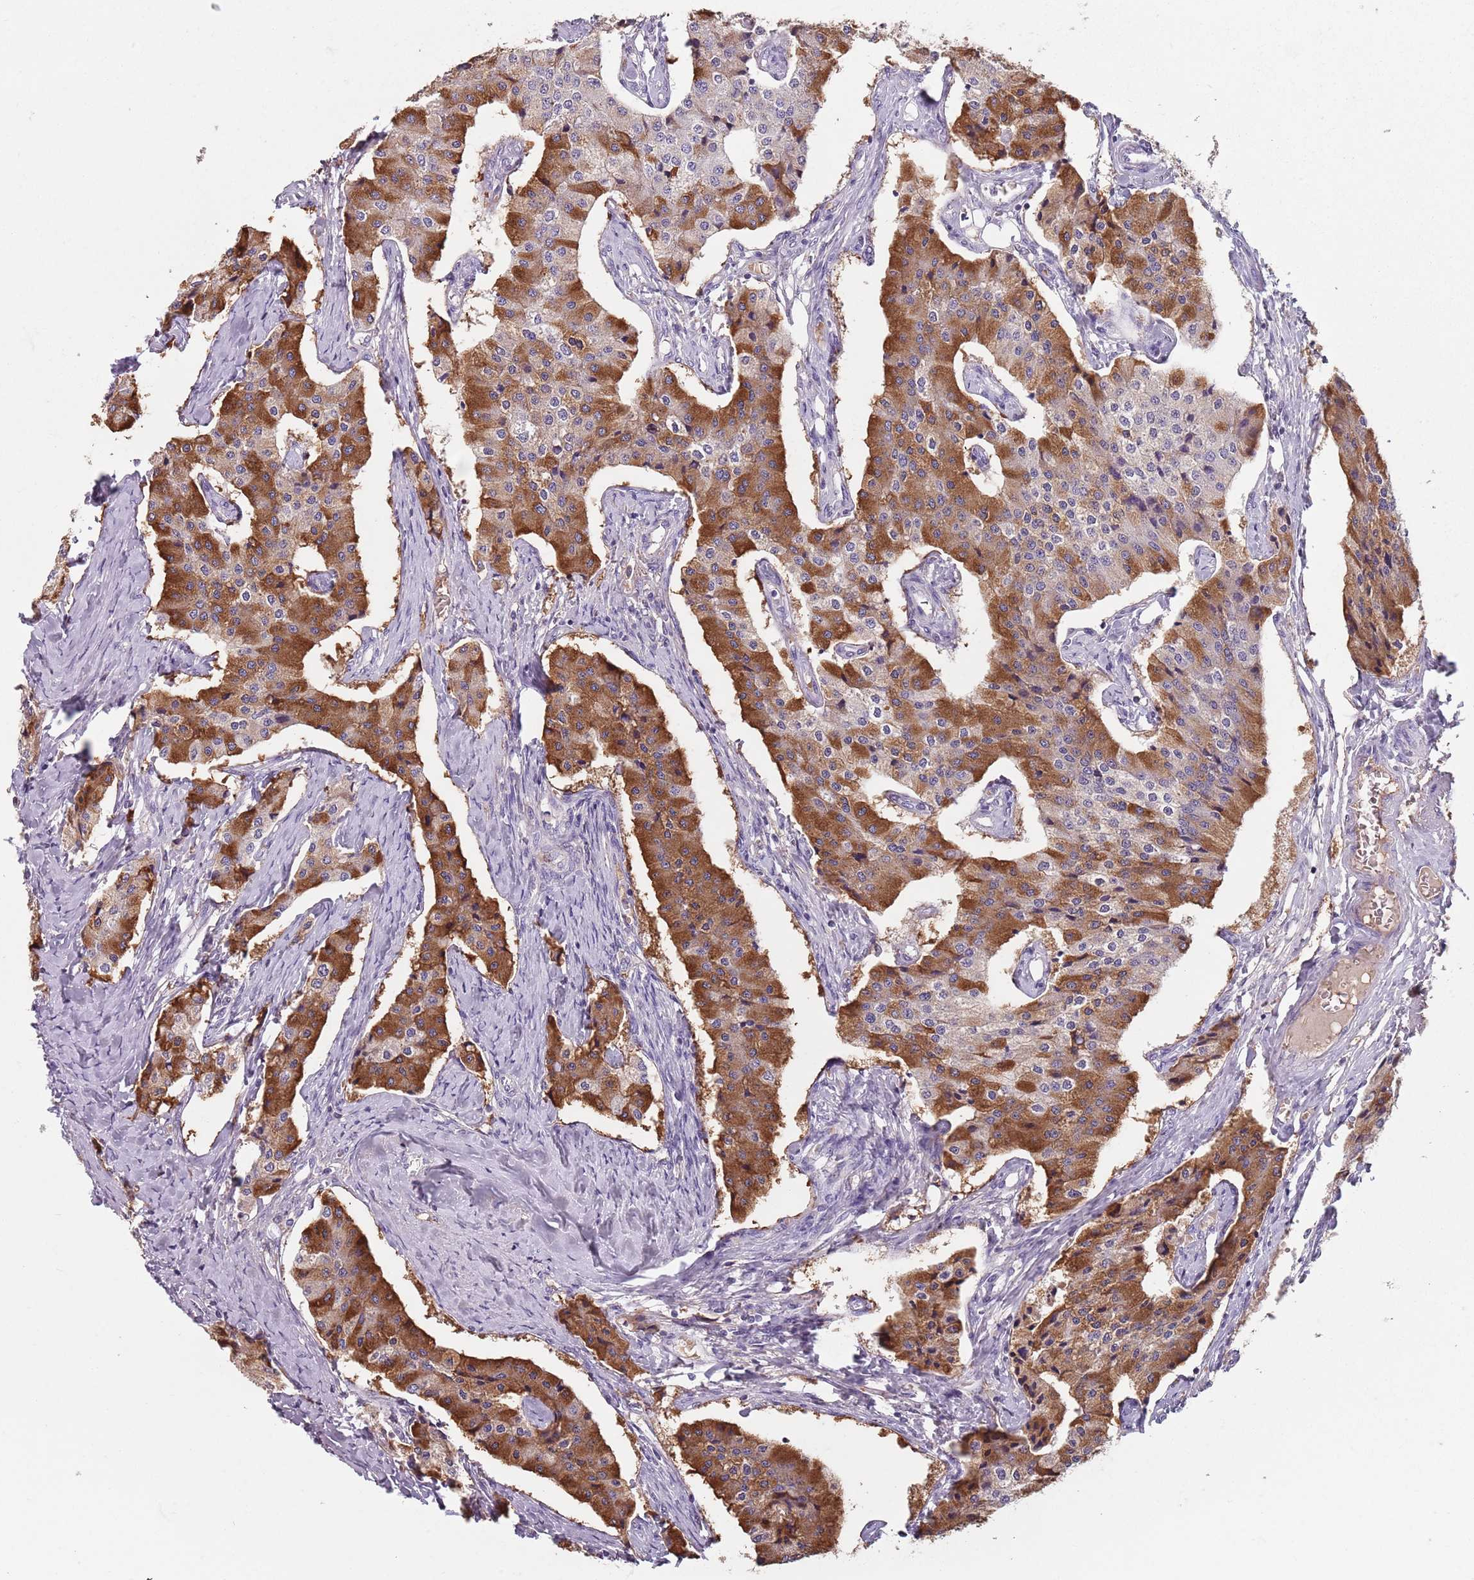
{"staining": {"intensity": "strong", "quantity": ">75%", "location": "cytoplasmic/membranous"}, "tissue": "carcinoid", "cell_type": "Tumor cells", "image_type": "cancer", "snomed": [{"axis": "morphology", "description": "Carcinoid, malignant, NOS"}, {"axis": "topography", "description": "Colon"}], "caption": "Tumor cells display high levels of strong cytoplasmic/membranous positivity in approximately >75% of cells in human carcinoid. (DAB (3,3'-diaminobenzidine) IHC with brightfield microscopy, high magnification).", "gene": "SPESP1", "patient": {"sex": "female", "age": 52}}